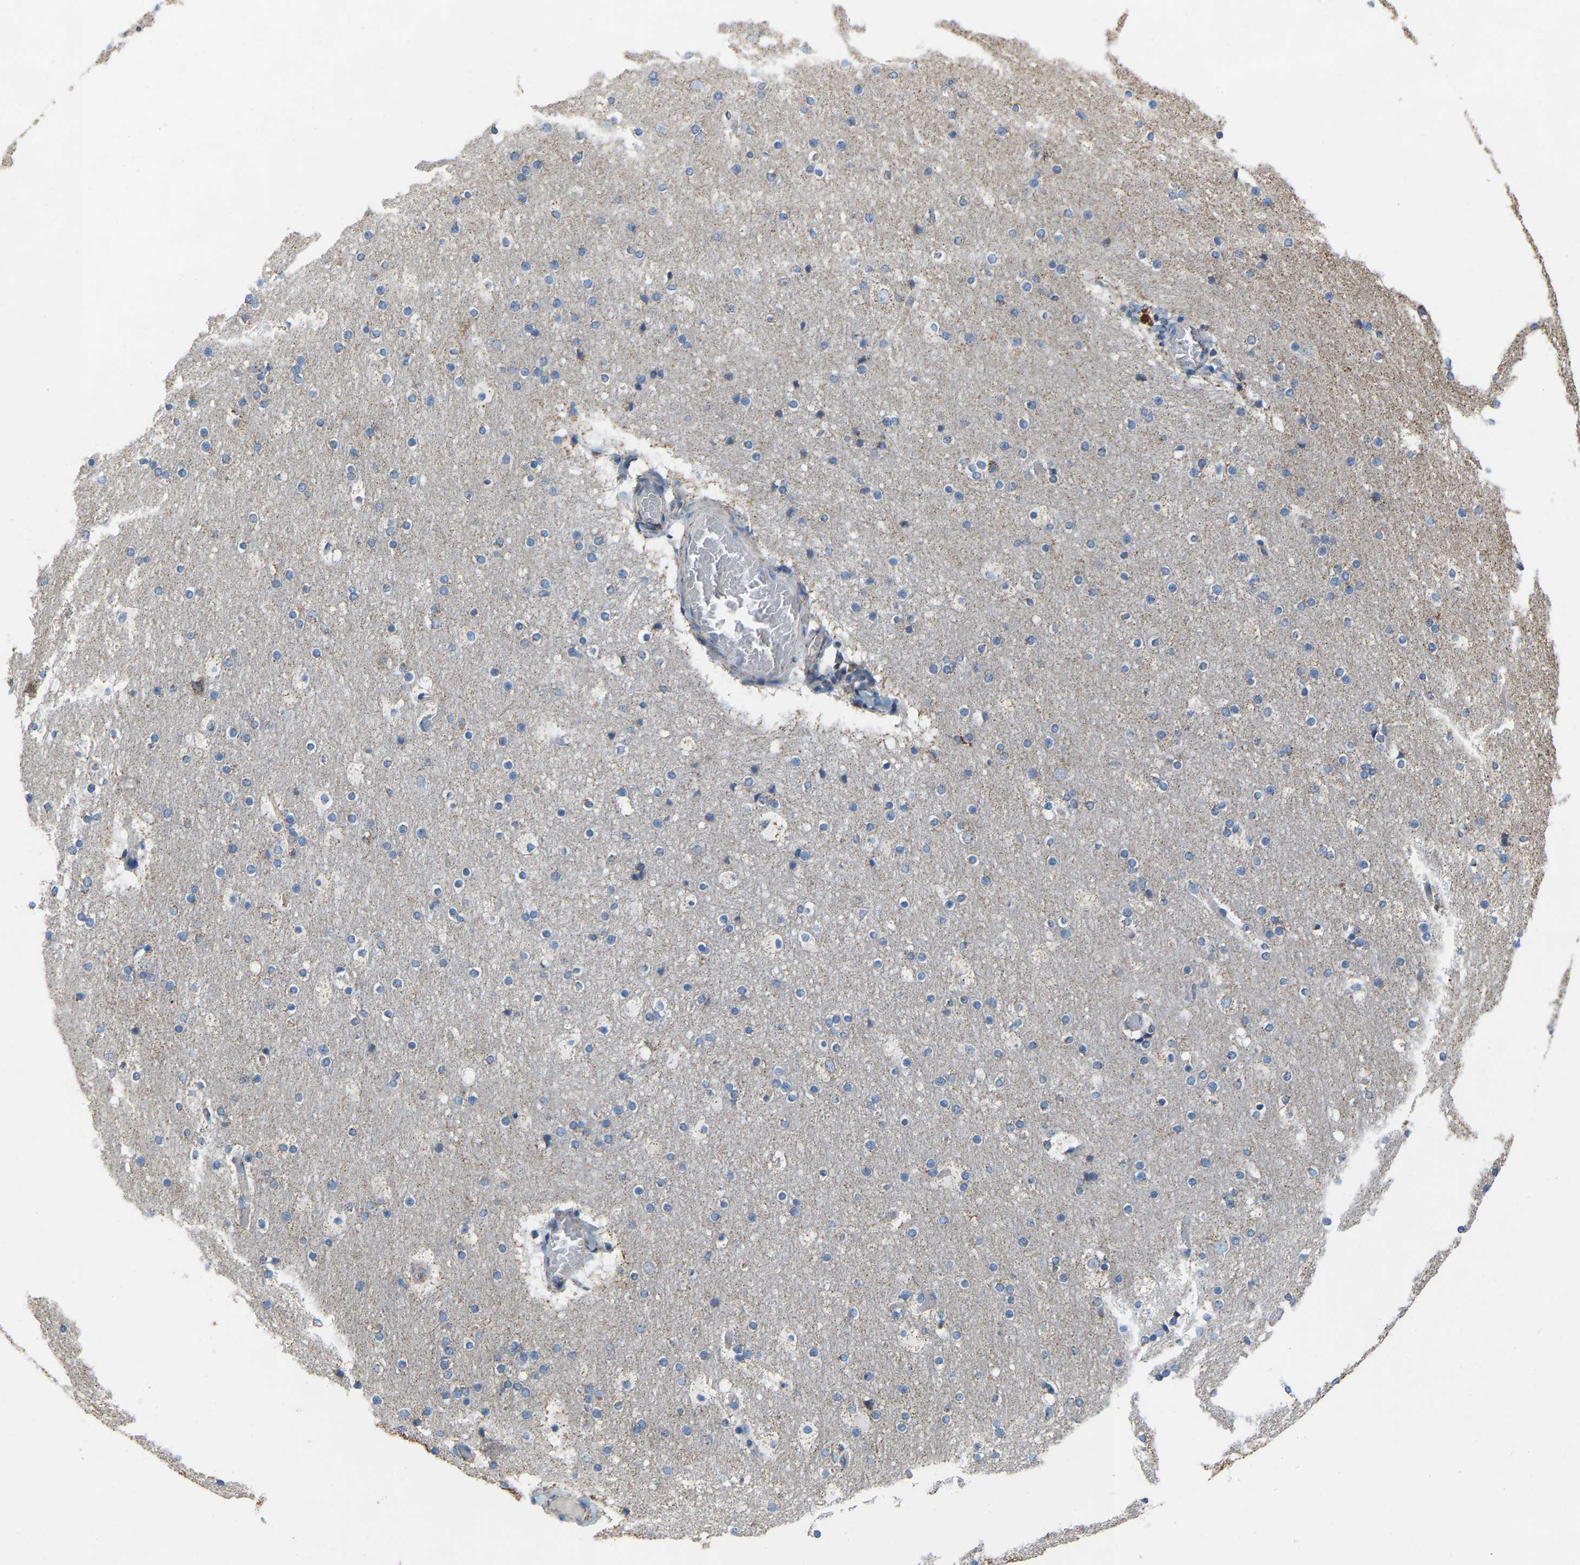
{"staining": {"intensity": "moderate", "quantity": "<25%", "location": "cytoplasmic/membranous"}, "tissue": "cerebral cortex", "cell_type": "Endothelial cells", "image_type": "normal", "snomed": [{"axis": "morphology", "description": "Normal tissue, NOS"}, {"axis": "topography", "description": "Cerebral cortex"}], "caption": "Immunohistochemical staining of benign cerebral cortex exhibits low levels of moderate cytoplasmic/membranous expression in about <25% of endothelial cells.", "gene": "CBLB", "patient": {"sex": "male", "age": 57}}